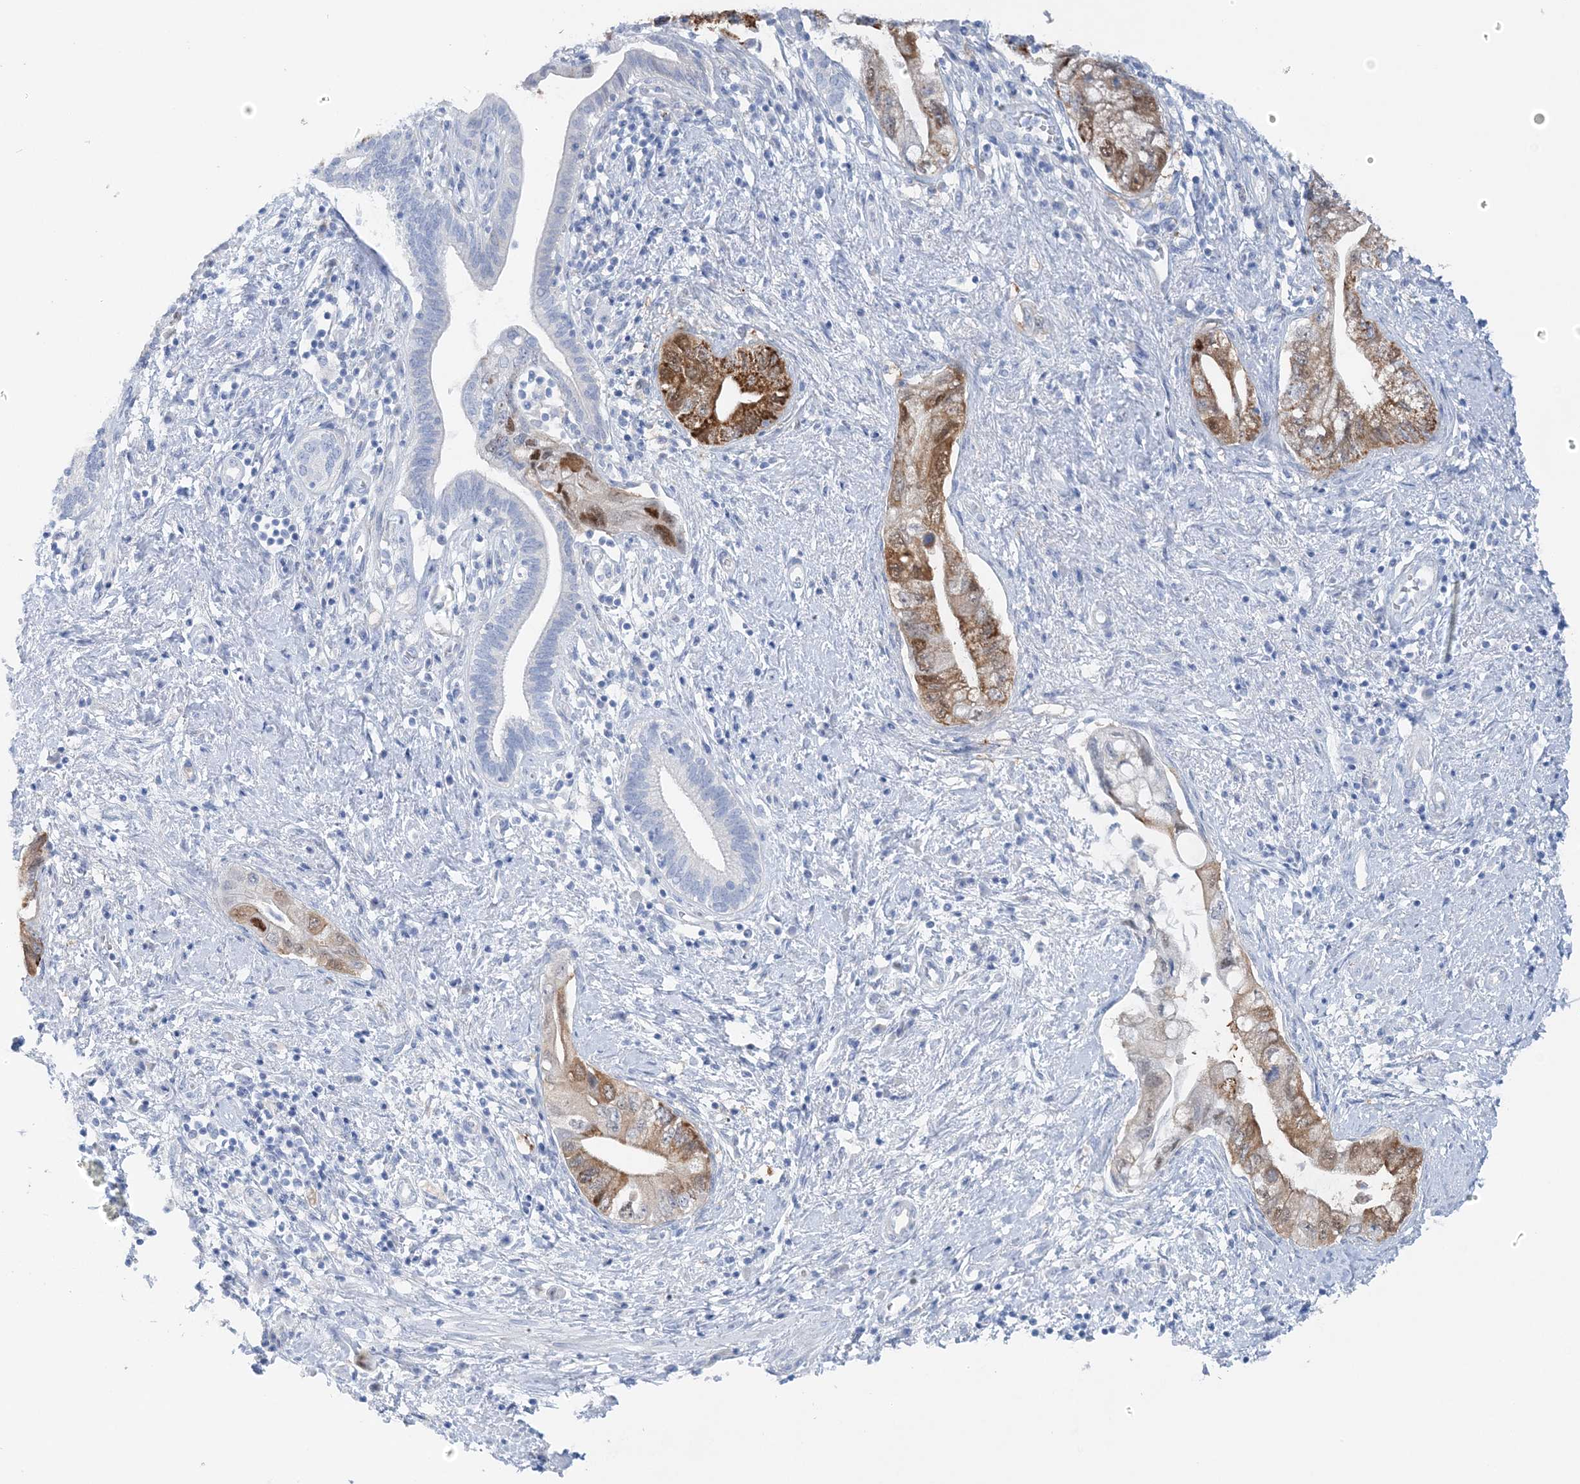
{"staining": {"intensity": "moderate", "quantity": "25%-75%", "location": "cytoplasmic/membranous,nuclear"}, "tissue": "pancreatic cancer", "cell_type": "Tumor cells", "image_type": "cancer", "snomed": [{"axis": "morphology", "description": "Adenocarcinoma, NOS"}, {"axis": "topography", "description": "Pancreas"}], "caption": "Protein positivity by immunohistochemistry (IHC) reveals moderate cytoplasmic/membranous and nuclear staining in about 25%-75% of tumor cells in pancreatic cancer.", "gene": "HMGCS1", "patient": {"sex": "female", "age": 73}}